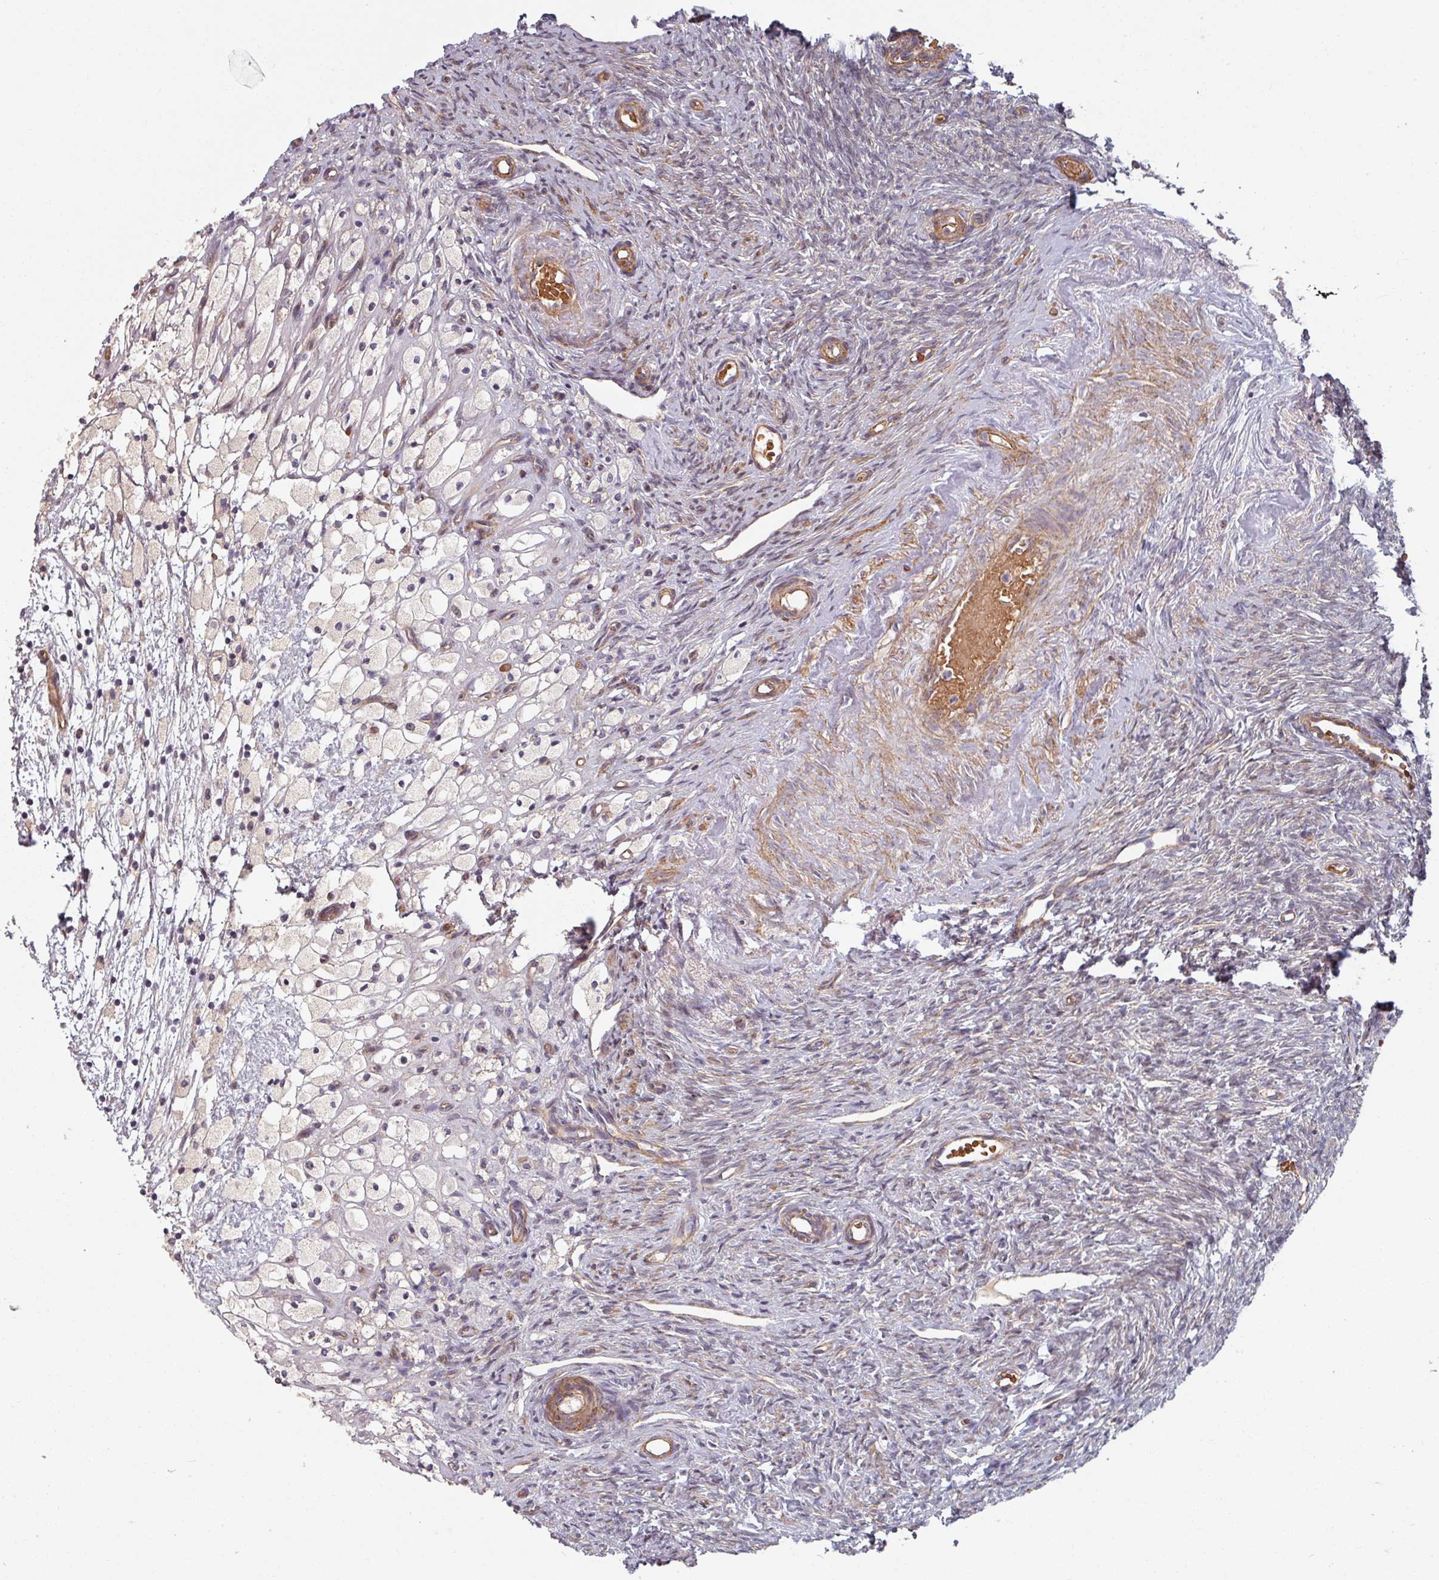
{"staining": {"intensity": "weak", "quantity": ">75%", "location": "cytoplasmic/membranous"}, "tissue": "ovary", "cell_type": "Follicle cells", "image_type": "normal", "snomed": [{"axis": "morphology", "description": "Normal tissue, NOS"}, {"axis": "topography", "description": "Ovary"}], "caption": "Ovary stained with DAB (3,3'-diaminobenzidine) IHC reveals low levels of weak cytoplasmic/membranous staining in about >75% of follicle cells.", "gene": "C4BPB", "patient": {"sex": "female", "age": 51}}